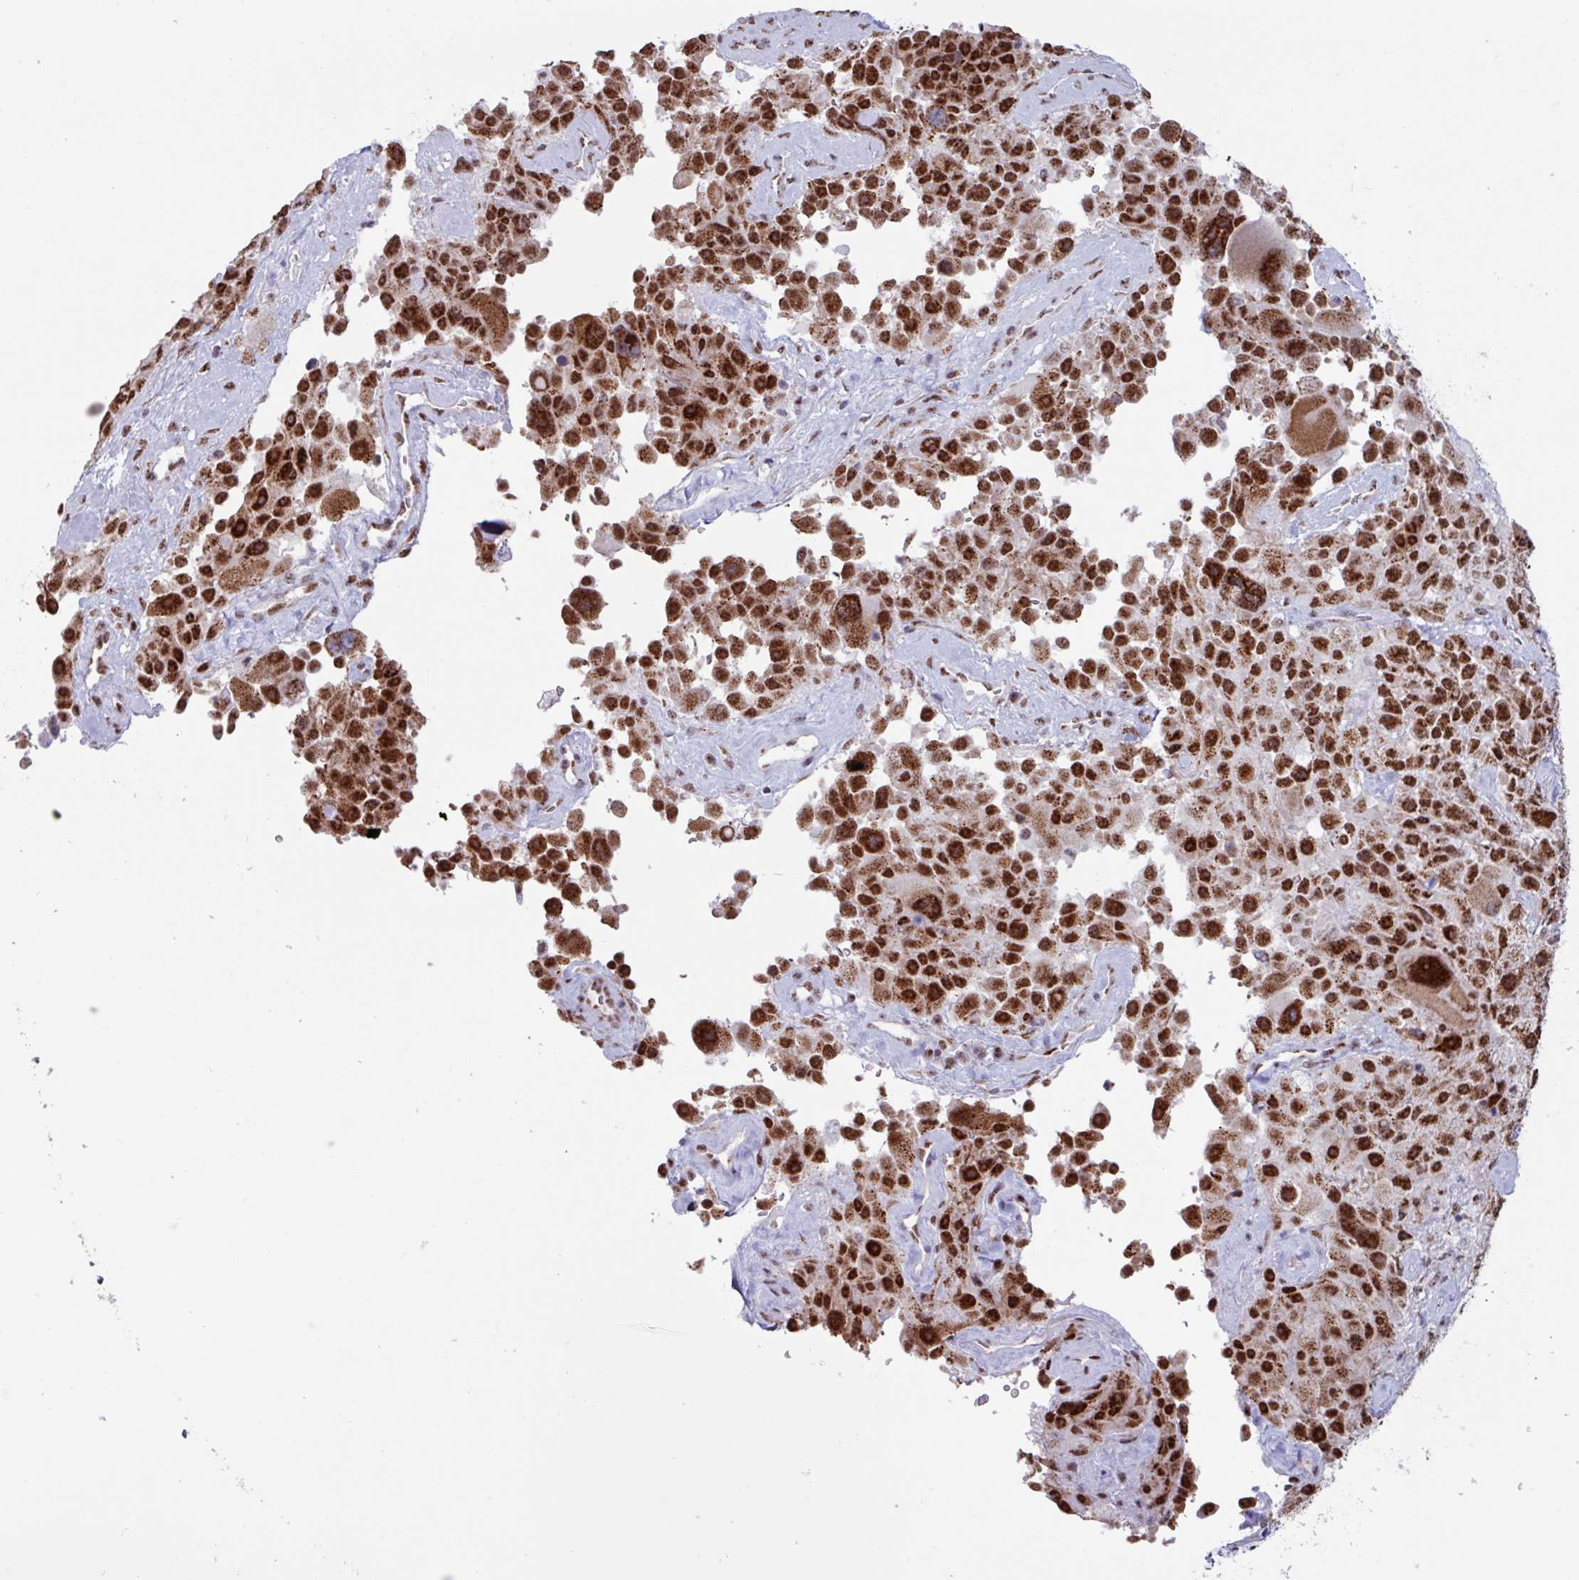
{"staining": {"intensity": "strong", "quantity": ">75%", "location": "cytoplasmic/membranous,nuclear"}, "tissue": "melanoma", "cell_type": "Tumor cells", "image_type": "cancer", "snomed": [{"axis": "morphology", "description": "Malignant melanoma, Metastatic site"}, {"axis": "topography", "description": "Lymph node"}], "caption": "Immunohistochemistry of human malignant melanoma (metastatic site) shows high levels of strong cytoplasmic/membranous and nuclear staining in about >75% of tumor cells. (Stains: DAB (3,3'-diaminobenzidine) in brown, nuclei in blue, Microscopy: brightfield microscopy at high magnification).", "gene": "PUF60", "patient": {"sex": "male", "age": 62}}